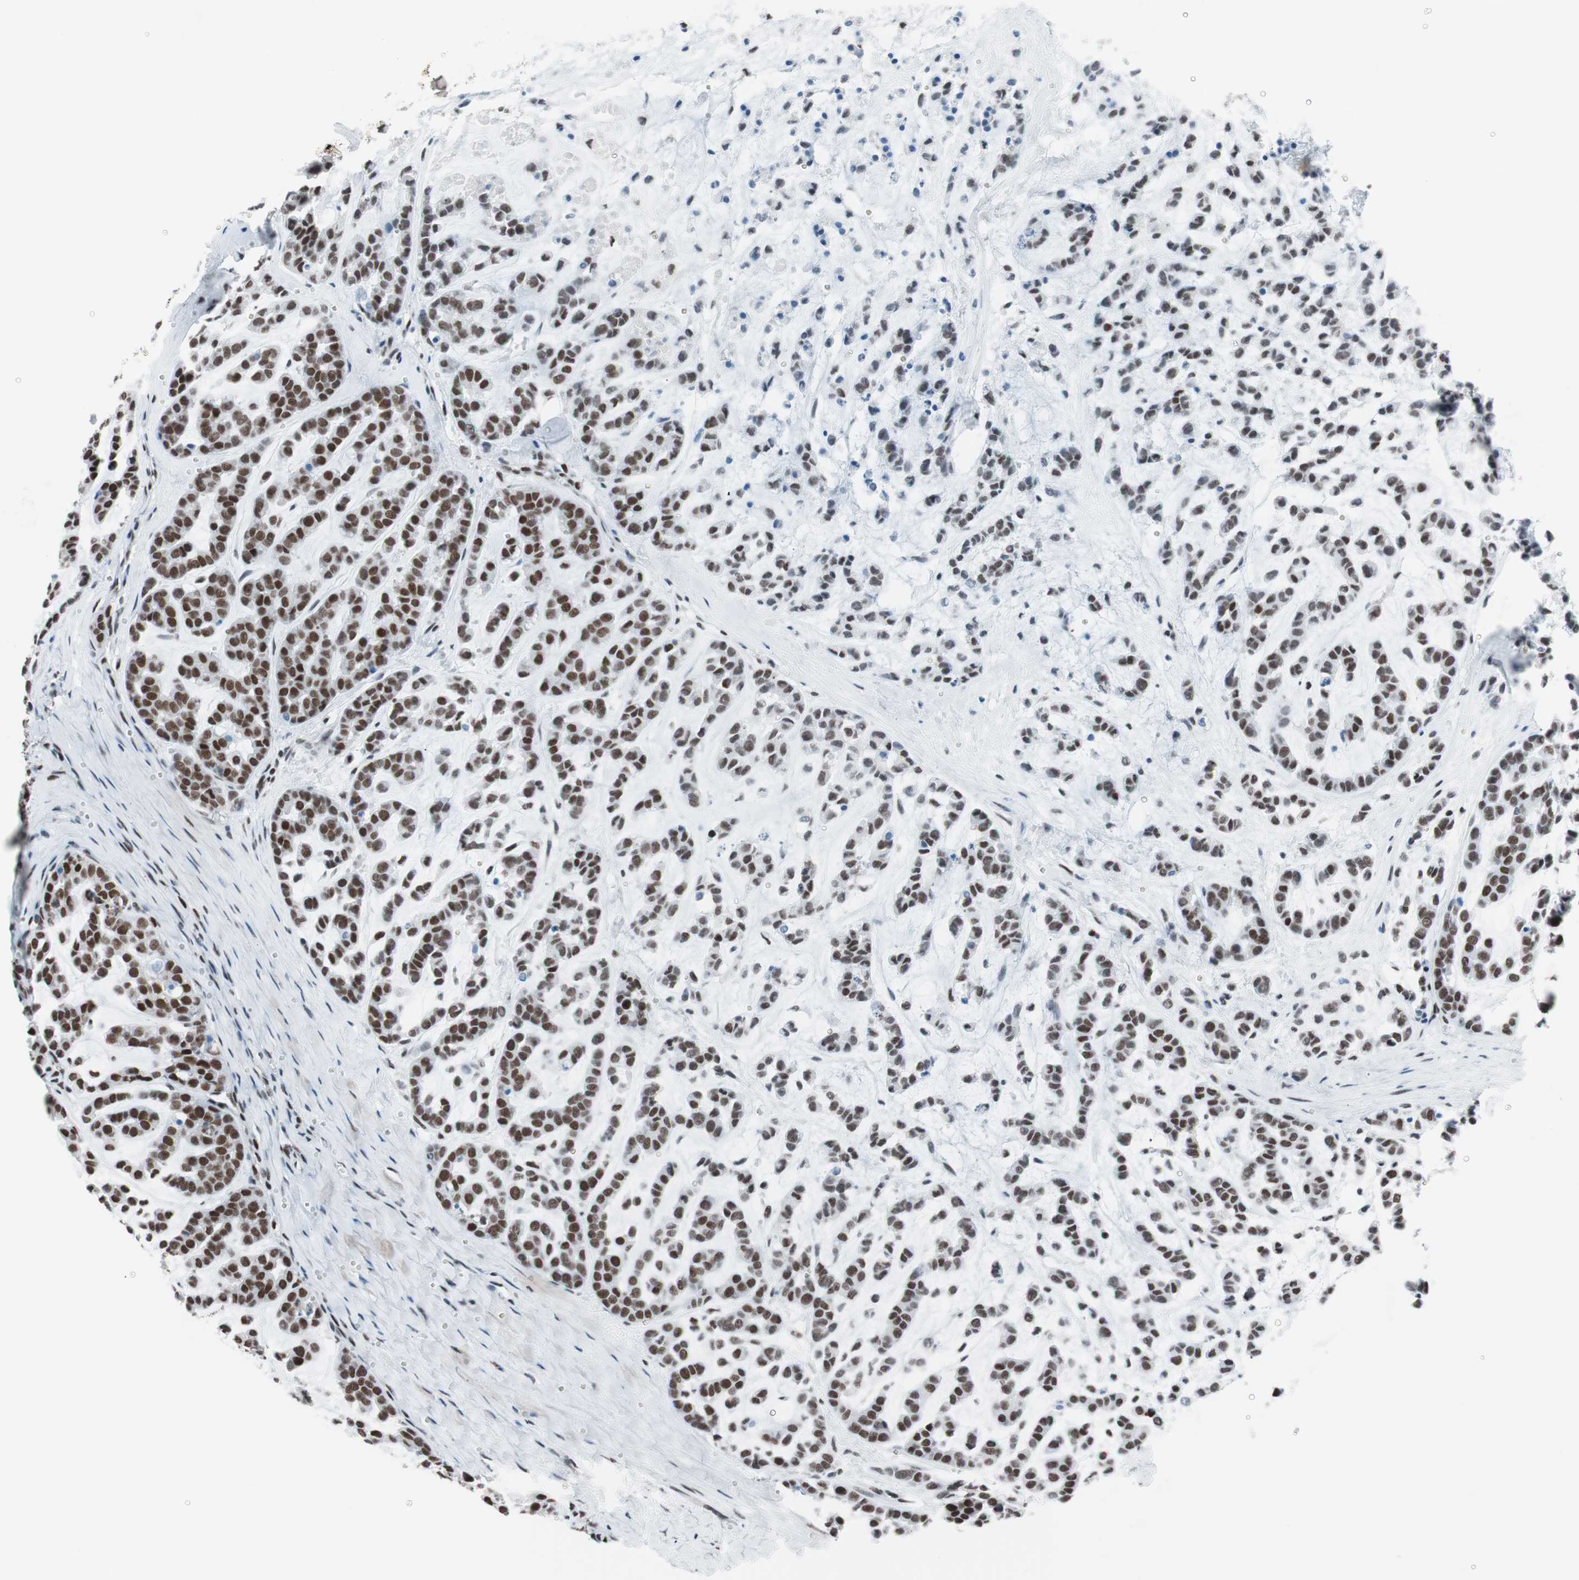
{"staining": {"intensity": "strong", "quantity": ">75%", "location": "nuclear"}, "tissue": "head and neck cancer", "cell_type": "Tumor cells", "image_type": "cancer", "snomed": [{"axis": "morphology", "description": "Adenocarcinoma, NOS"}, {"axis": "morphology", "description": "Adenoma, NOS"}, {"axis": "topography", "description": "Head-Neck"}], "caption": "Protein analysis of adenoma (head and neck) tissue shows strong nuclear expression in approximately >75% of tumor cells. The protein of interest is shown in brown color, while the nuclei are stained blue.", "gene": "ARID1A", "patient": {"sex": "female", "age": 55}}